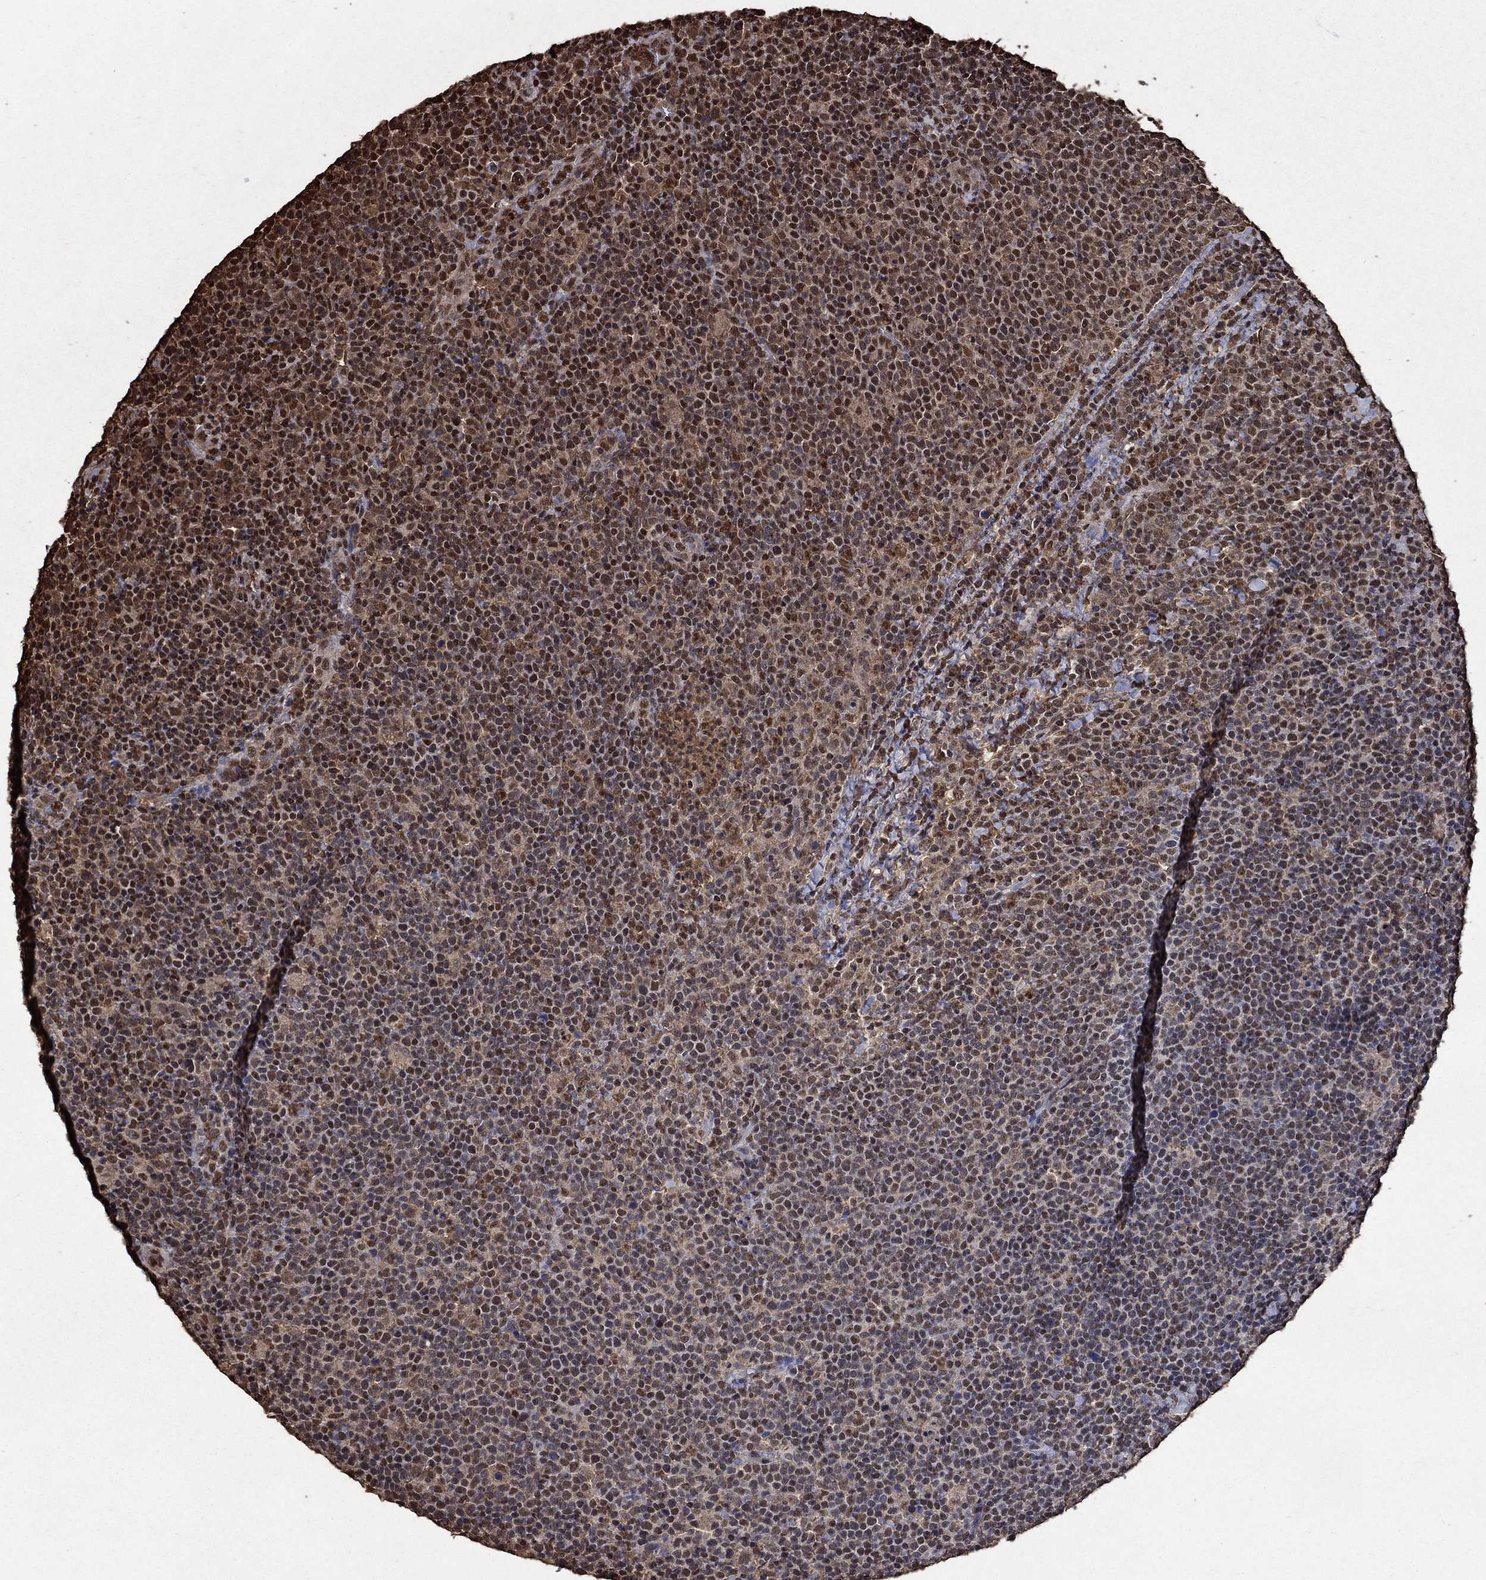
{"staining": {"intensity": "moderate", "quantity": "25%-75%", "location": "cytoplasmic/membranous,nuclear"}, "tissue": "lymphoma", "cell_type": "Tumor cells", "image_type": "cancer", "snomed": [{"axis": "morphology", "description": "Malignant lymphoma, non-Hodgkin's type, High grade"}, {"axis": "topography", "description": "Lymph node"}], "caption": "An IHC micrograph of neoplastic tissue is shown. Protein staining in brown highlights moderate cytoplasmic/membranous and nuclear positivity in lymphoma within tumor cells.", "gene": "GAPDH", "patient": {"sex": "male", "age": 61}}